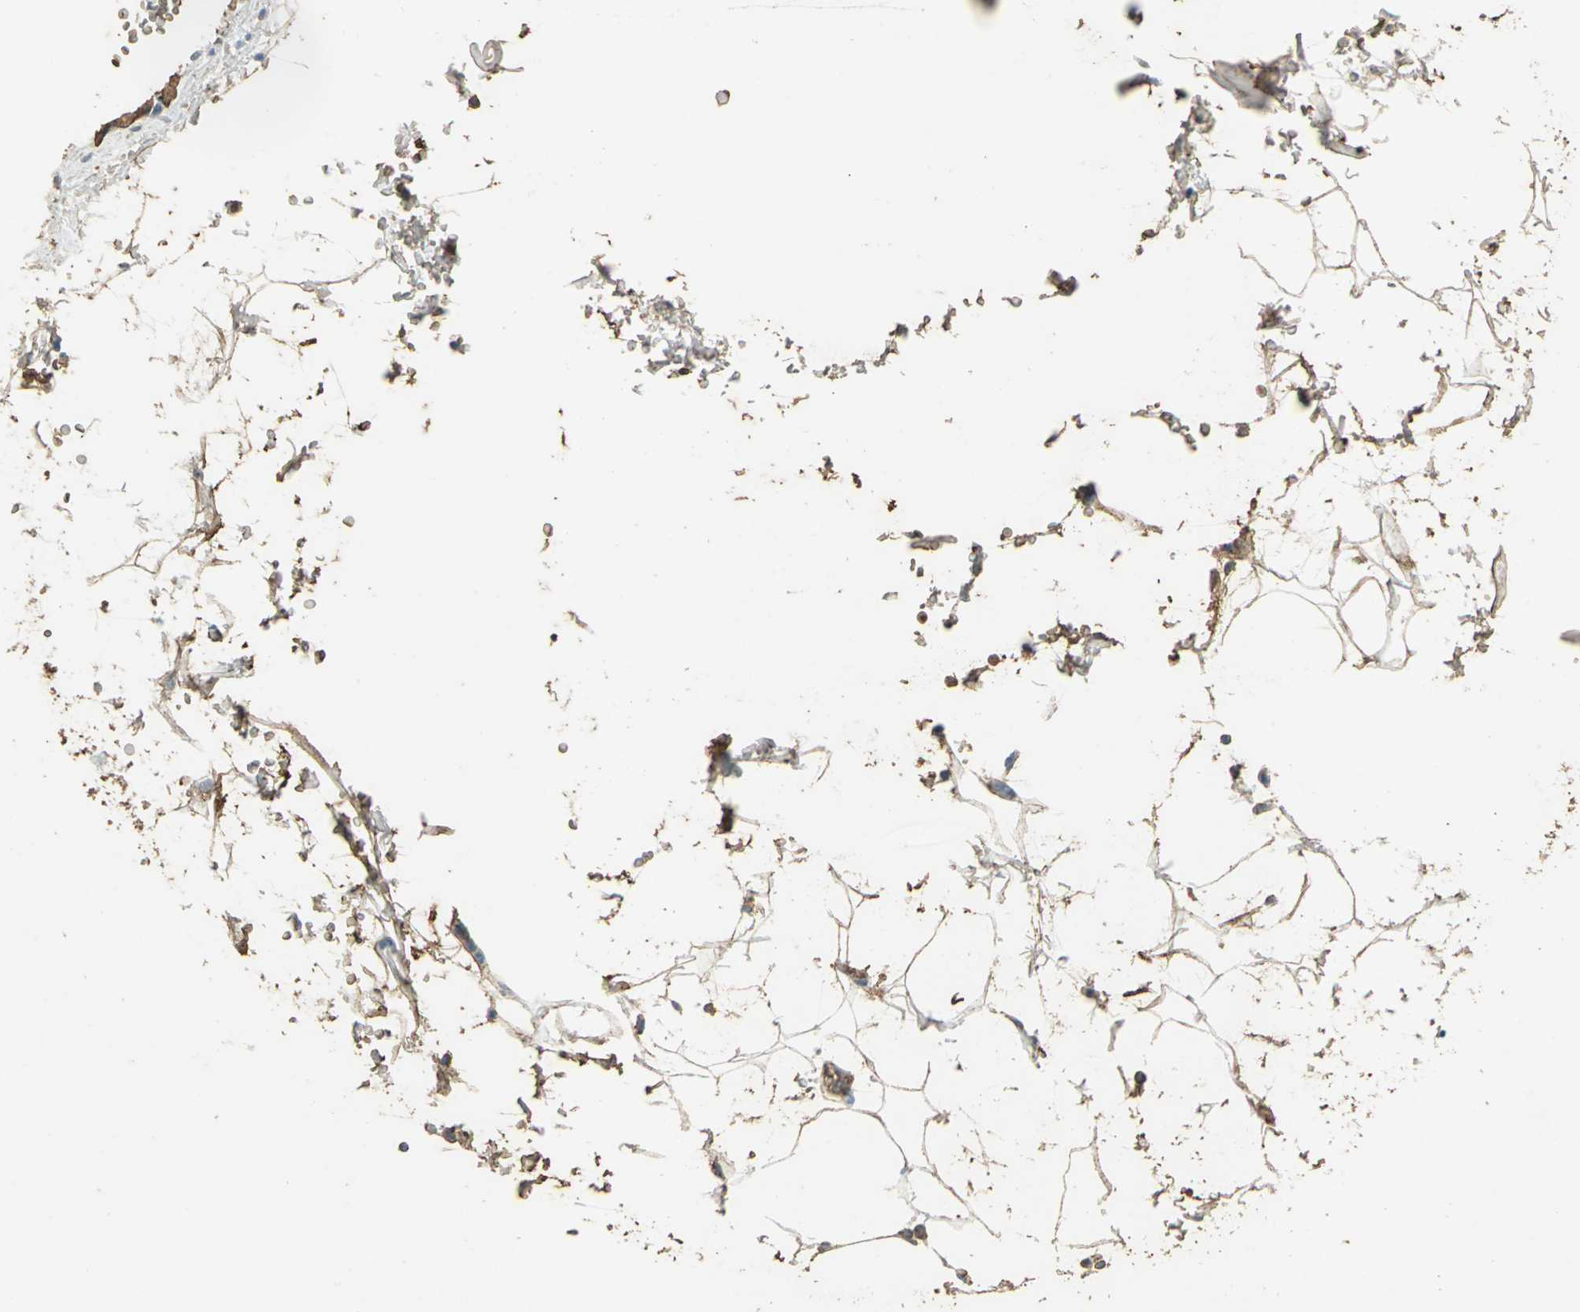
{"staining": {"intensity": "strong", "quantity": ">75%", "location": "cytoplasmic/membranous"}, "tissue": "adipose tissue", "cell_type": "Adipocytes", "image_type": "normal", "snomed": [{"axis": "morphology", "description": "Normal tissue, NOS"}, {"axis": "topography", "description": "Soft tissue"}], "caption": "Brown immunohistochemical staining in benign adipose tissue reveals strong cytoplasmic/membranous expression in approximately >75% of adipocytes. The staining was performed using DAB, with brown indicating positive protein expression. Nuclei are stained blue with hematoxylin.", "gene": "TRAPPC2", "patient": {"sex": "male", "age": 72}}